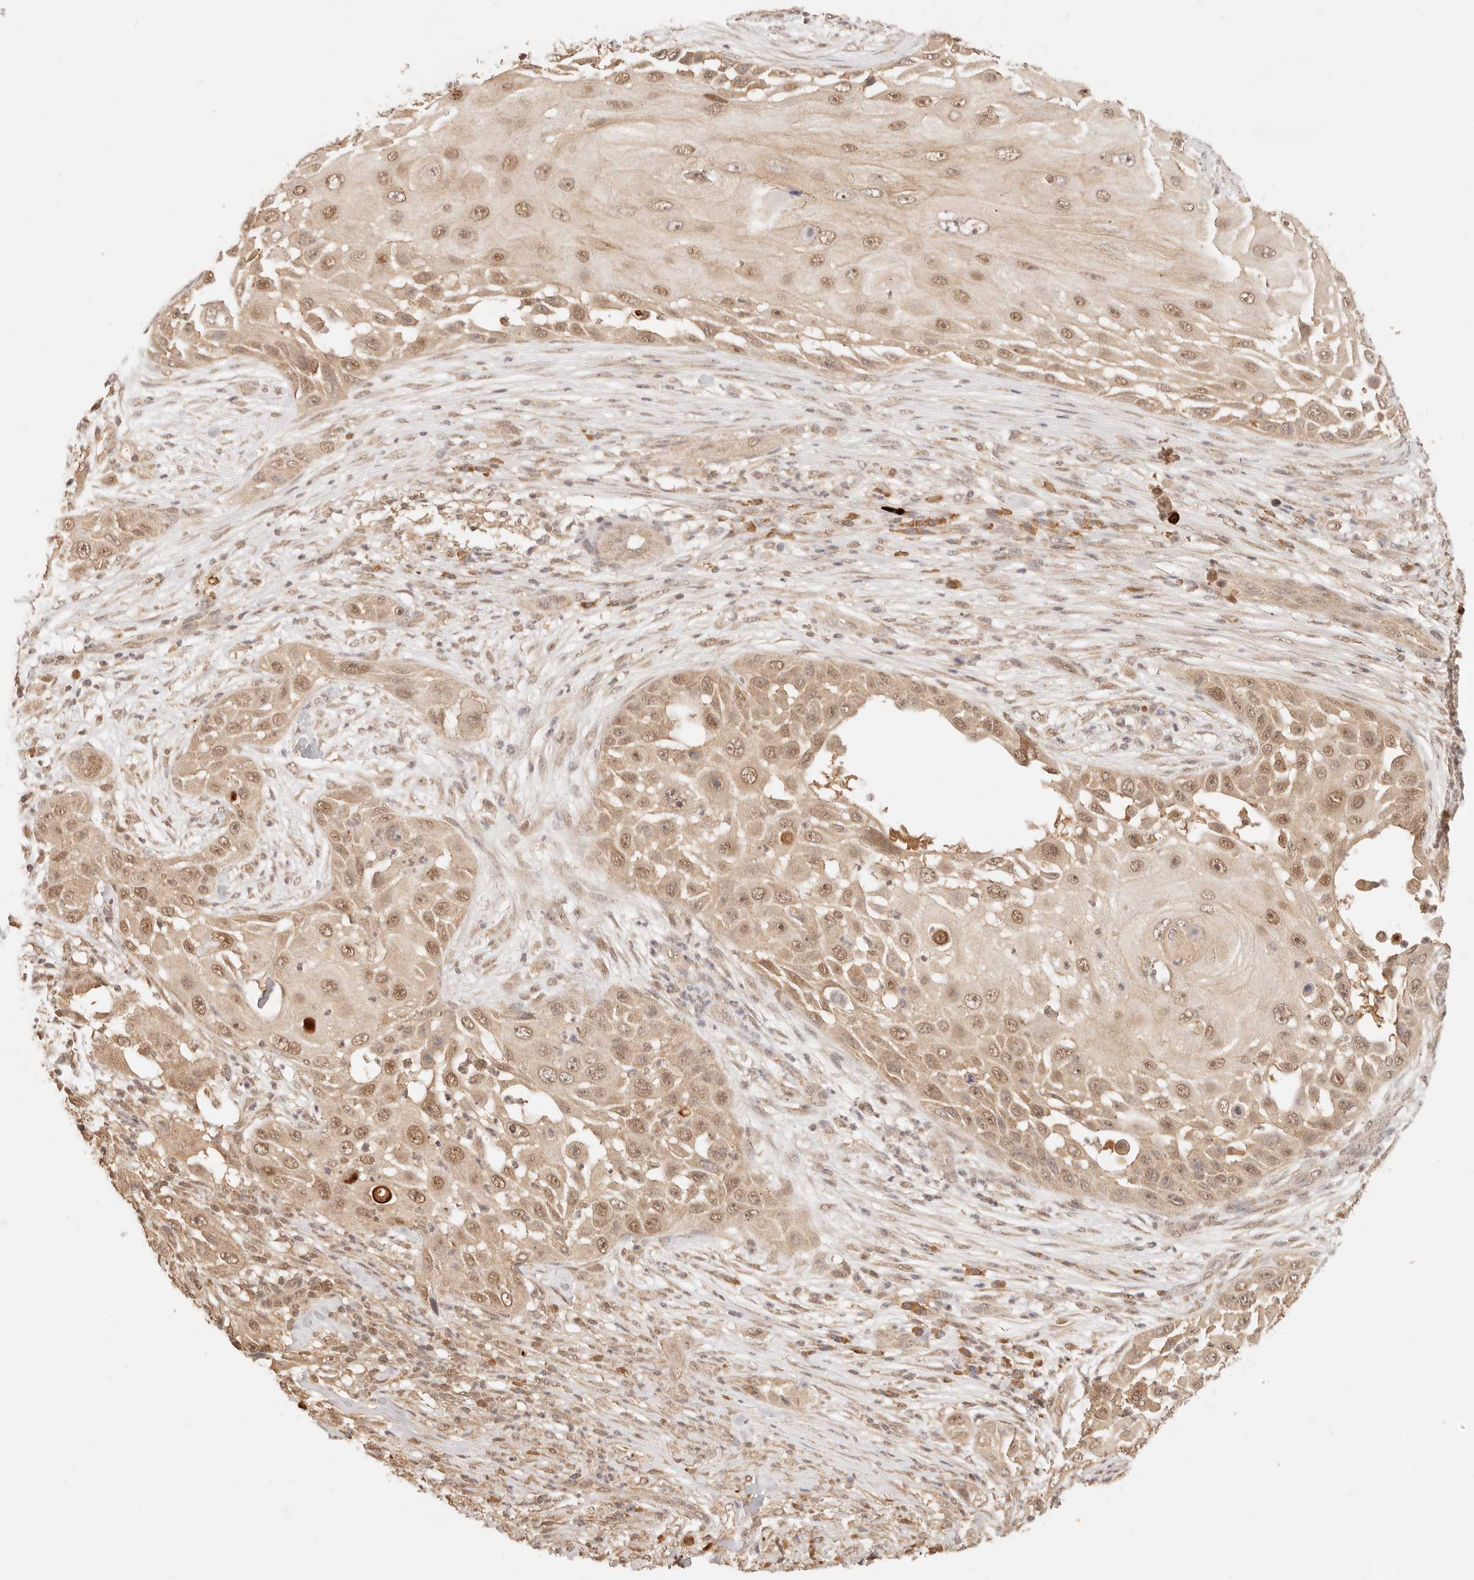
{"staining": {"intensity": "moderate", "quantity": ">75%", "location": "cytoplasmic/membranous,nuclear"}, "tissue": "skin cancer", "cell_type": "Tumor cells", "image_type": "cancer", "snomed": [{"axis": "morphology", "description": "Squamous cell carcinoma, NOS"}, {"axis": "topography", "description": "Skin"}], "caption": "This micrograph reveals immunohistochemistry staining of skin squamous cell carcinoma, with medium moderate cytoplasmic/membranous and nuclear expression in approximately >75% of tumor cells.", "gene": "TRIM11", "patient": {"sex": "female", "age": 44}}